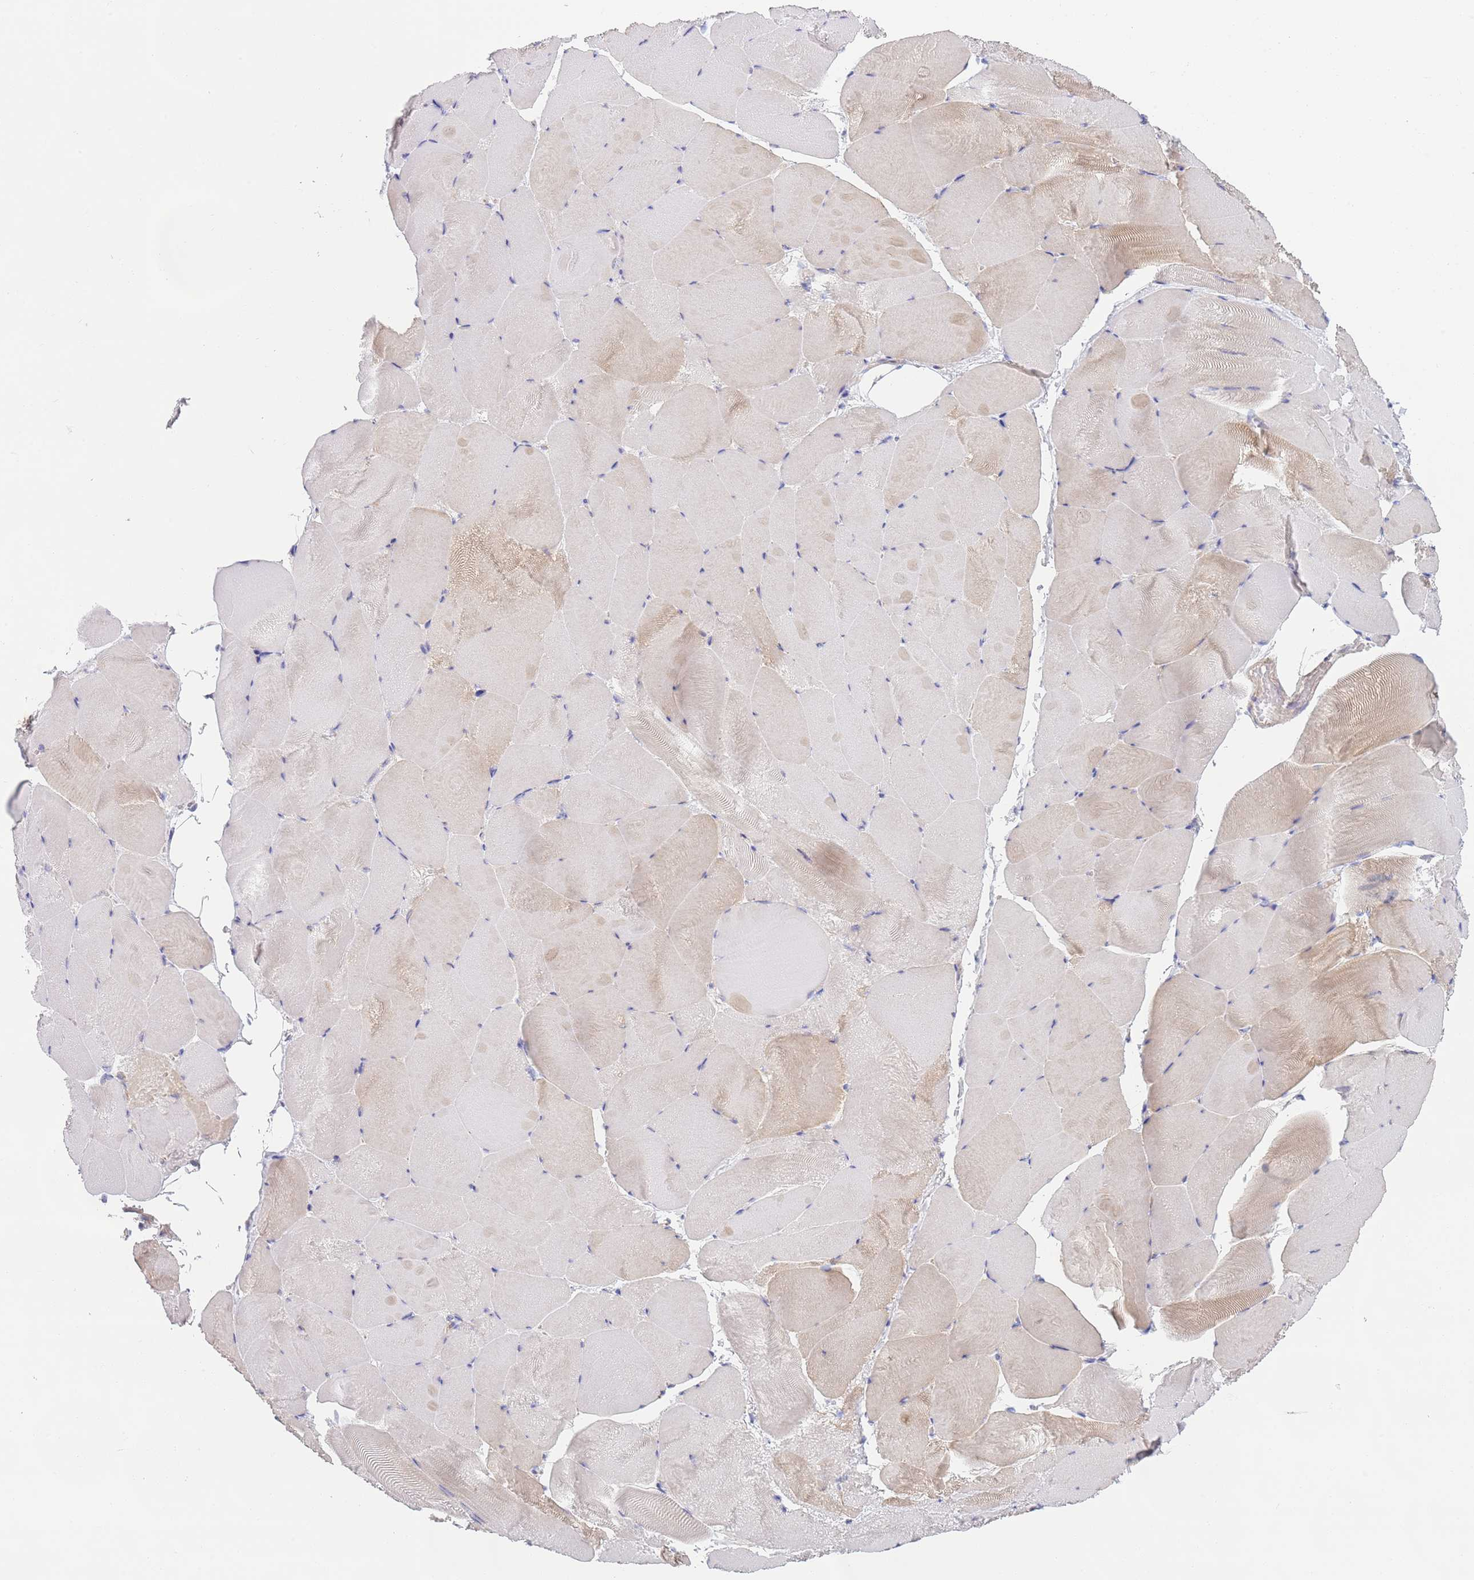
{"staining": {"intensity": "weak", "quantity": "25%-75%", "location": "cytoplasmic/membranous"}, "tissue": "skeletal muscle", "cell_type": "Myocytes", "image_type": "normal", "snomed": [{"axis": "morphology", "description": "Normal tissue, NOS"}, {"axis": "topography", "description": "Skeletal muscle"}], "caption": "Normal skeletal muscle shows weak cytoplasmic/membranous positivity in approximately 25%-75% of myocytes.", "gene": "PWWP3A", "patient": {"sex": "female", "age": 64}}